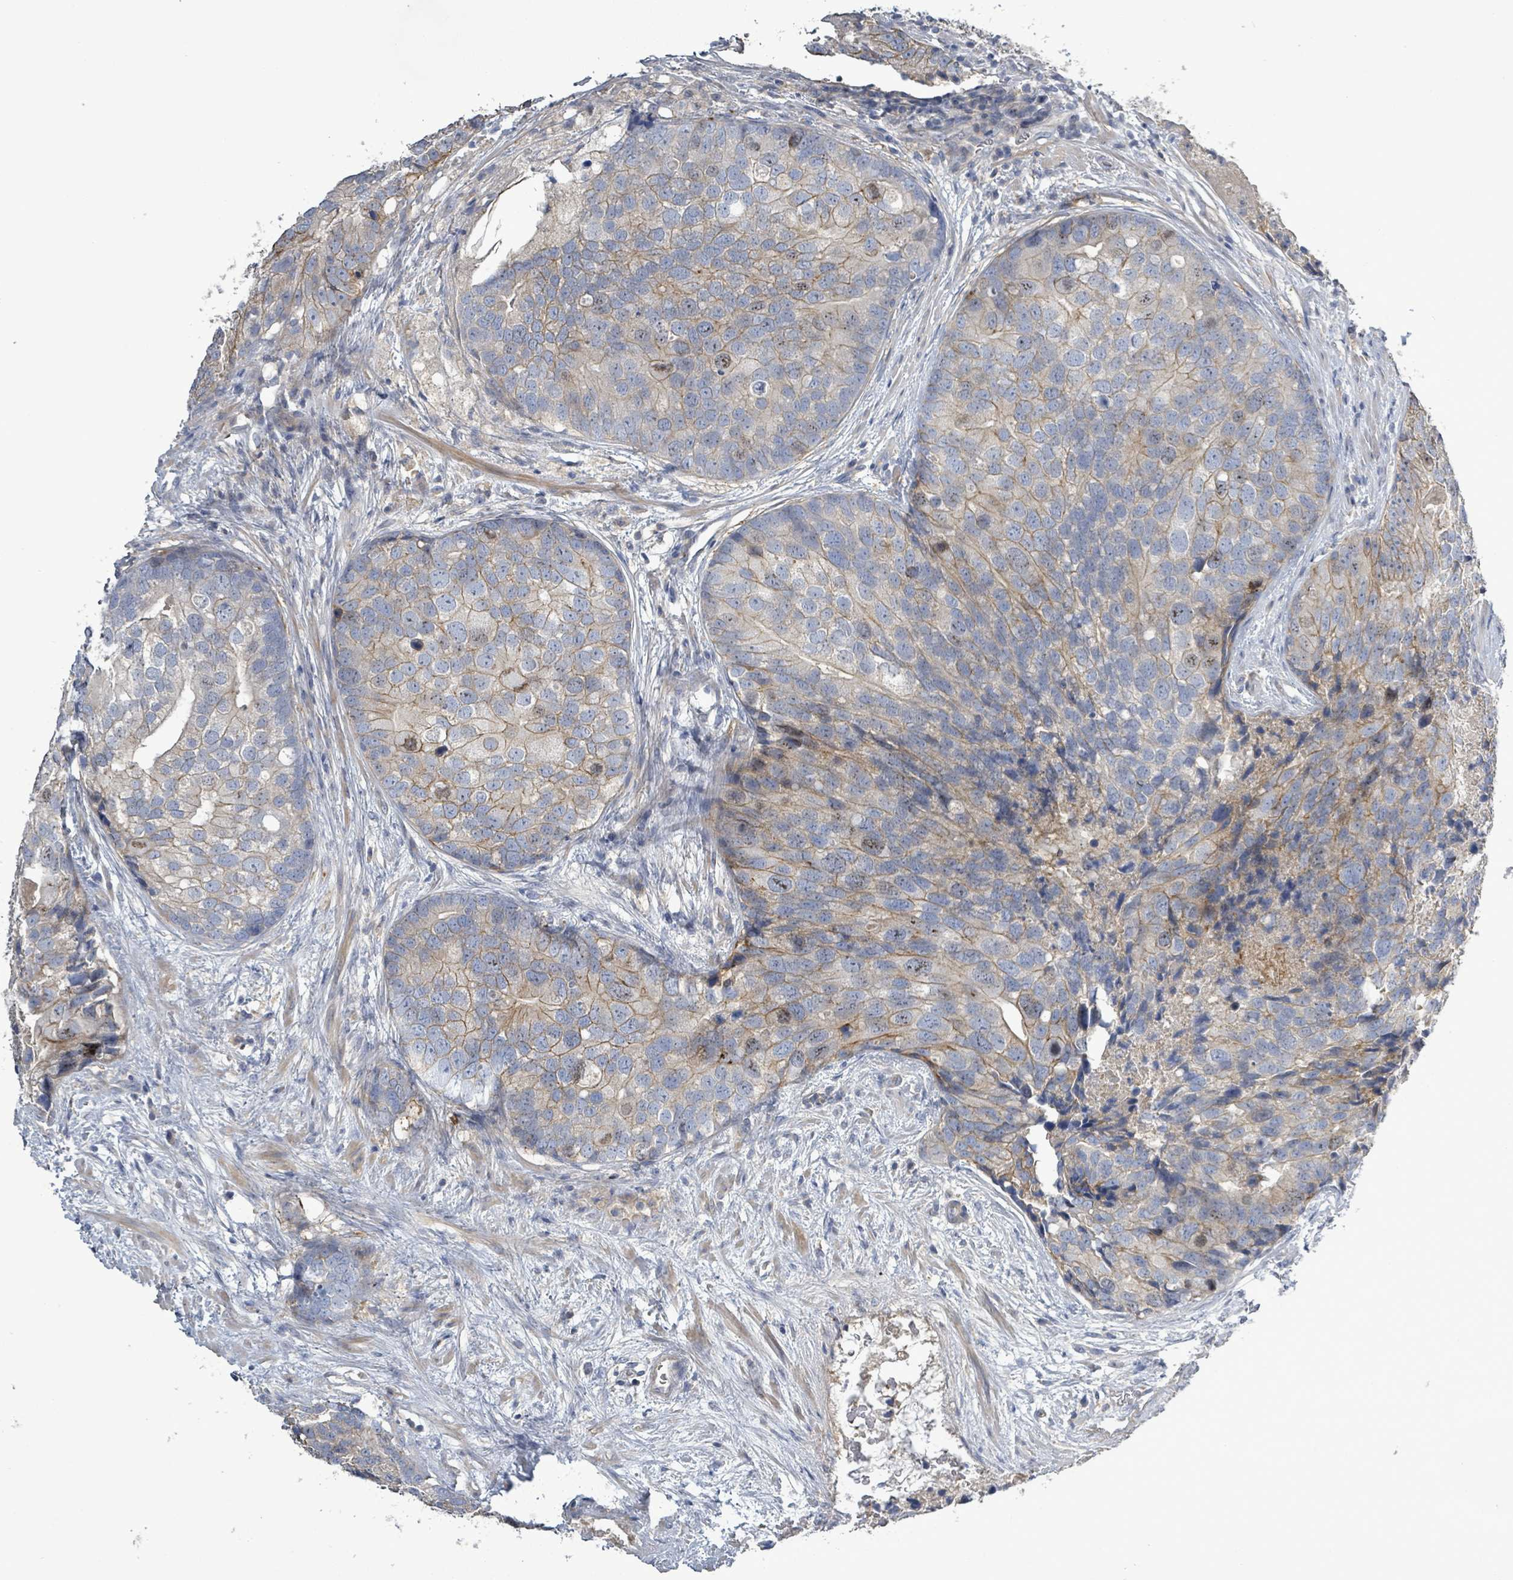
{"staining": {"intensity": "moderate", "quantity": "25%-75%", "location": "cytoplasmic/membranous"}, "tissue": "prostate cancer", "cell_type": "Tumor cells", "image_type": "cancer", "snomed": [{"axis": "morphology", "description": "Adenocarcinoma, High grade"}, {"axis": "topography", "description": "Prostate"}], "caption": "High-magnification brightfield microscopy of prostate cancer stained with DAB (3,3'-diaminobenzidine) (brown) and counterstained with hematoxylin (blue). tumor cells exhibit moderate cytoplasmic/membranous positivity is appreciated in approximately25%-75% of cells. The staining was performed using DAB, with brown indicating positive protein expression. Nuclei are stained blue with hematoxylin.", "gene": "KRAS", "patient": {"sex": "male", "age": 62}}